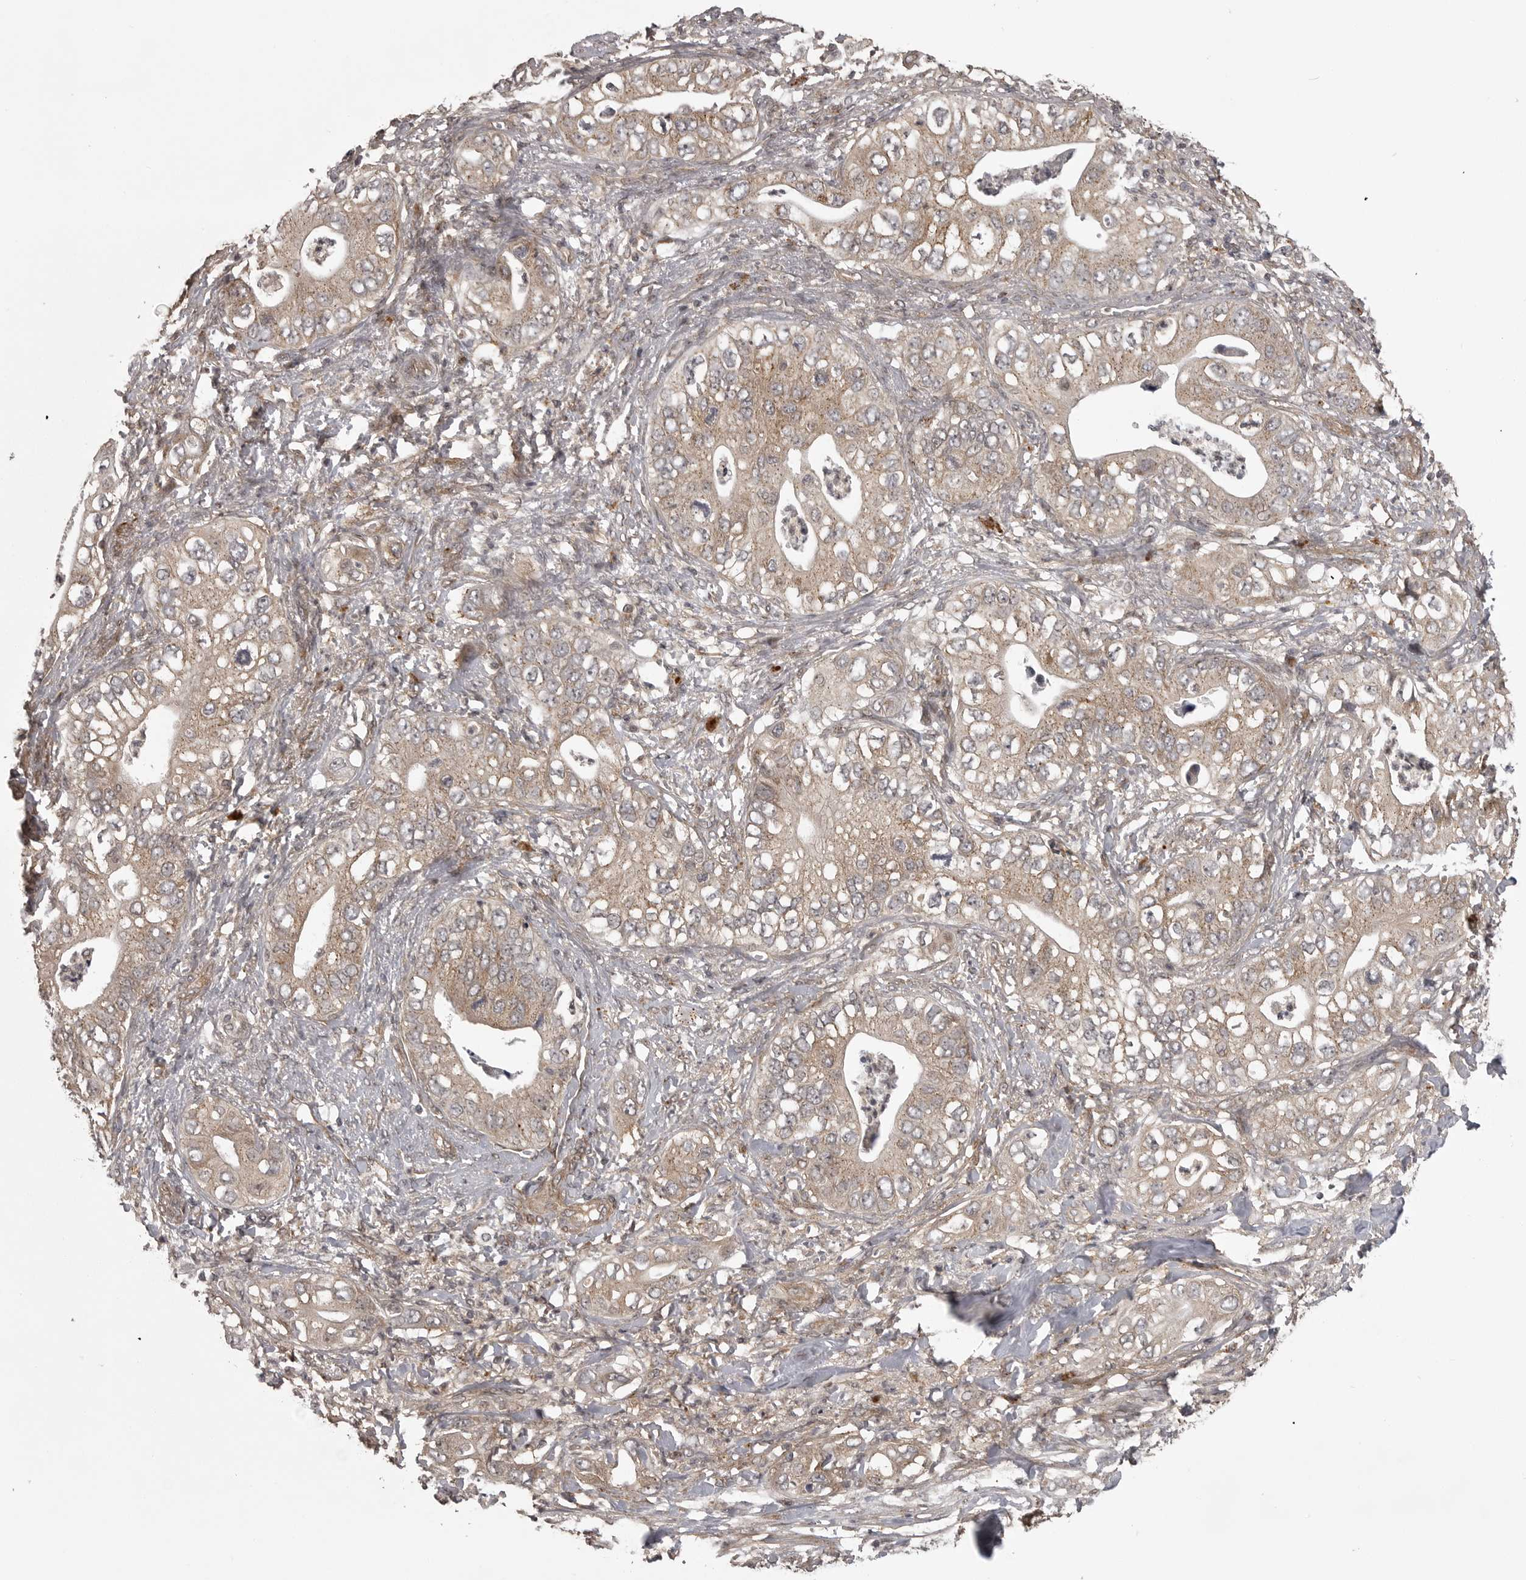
{"staining": {"intensity": "moderate", "quantity": ">75%", "location": "cytoplasmic/membranous"}, "tissue": "pancreatic cancer", "cell_type": "Tumor cells", "image_type": "cancer", "snomed": [{"axis": "morphology", "description": "Adenocarcinoma, NOS"}, {"axis": "topography", "description": "Pancreas"}], "caption": "Immunohistochemical staining of human pancreatic adenocarcinoma reveals medium levels of moderate cytoplasmic/membranous protein staining in about >75% of tumor cells. (Brightfield microscopy of DAB IHC at high magnification).", "gene": "SNX16", "patient": {"sex": "female", "age": 78}}